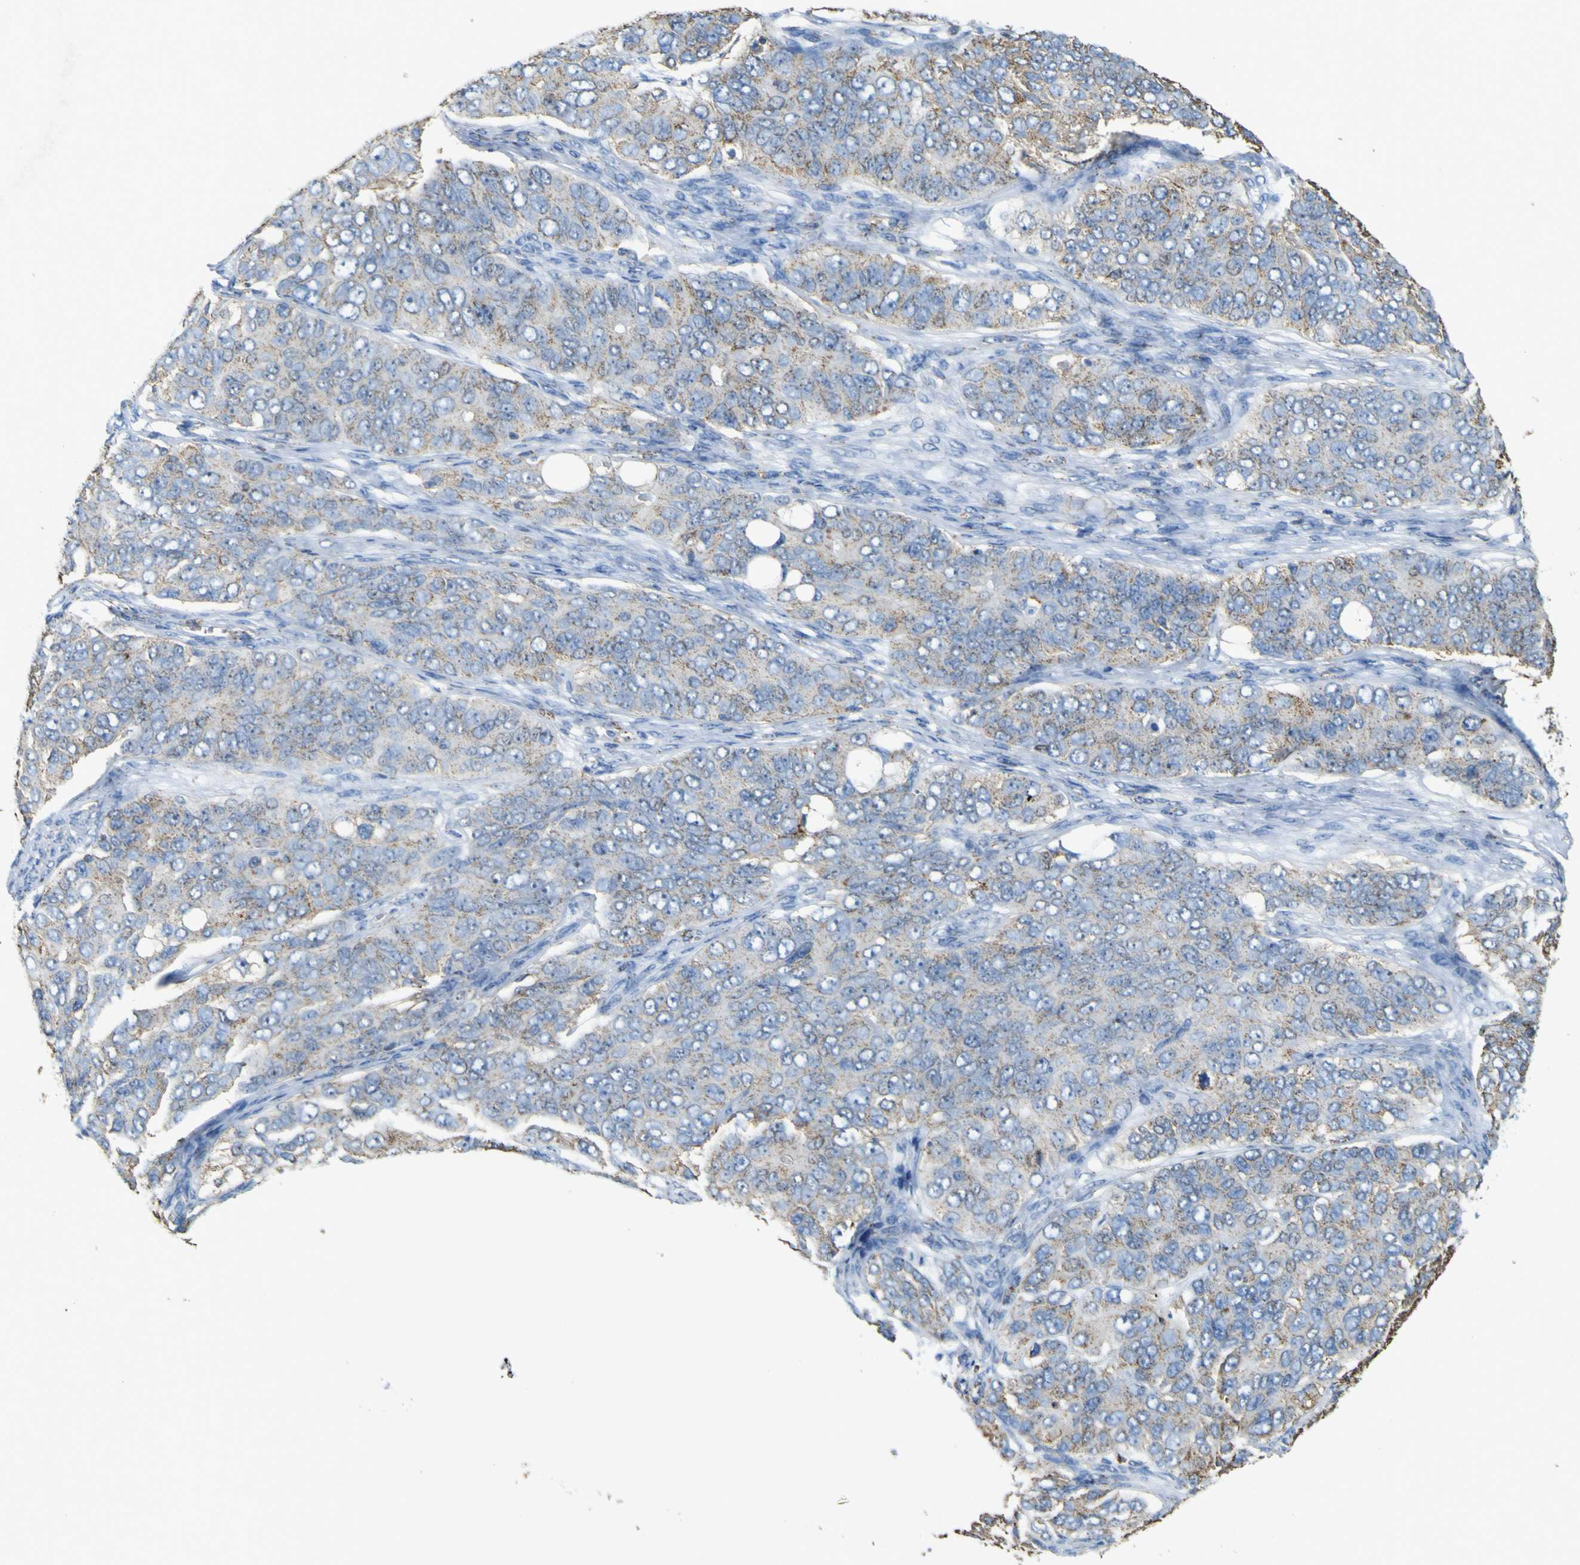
{"staining": {"intensity": "strong", "quantity": ">75%", "location": "cytoplasmic/membranous"}, "tissue": "ovarian cancer", "cell_type": "Tumor cells", "image_type": "cancer", "snomed": [{"axis": "morphology", "description": "Carcinoma, endometroid"}, {"axis": "topography", "description": "Ovary"}], "caption": "Immunohistochemistry (IHC) micrograph of neoplastic tissue: ovarian cancer stained using IHC displays high levels of strong protein expression localized specifically in the cytoplasmic/membranous of tumor cells, appearing as a cytoplasmic/membranous brown color.", "gene": "ACSL3", "patient": {"sex": "female", "age": 51}}